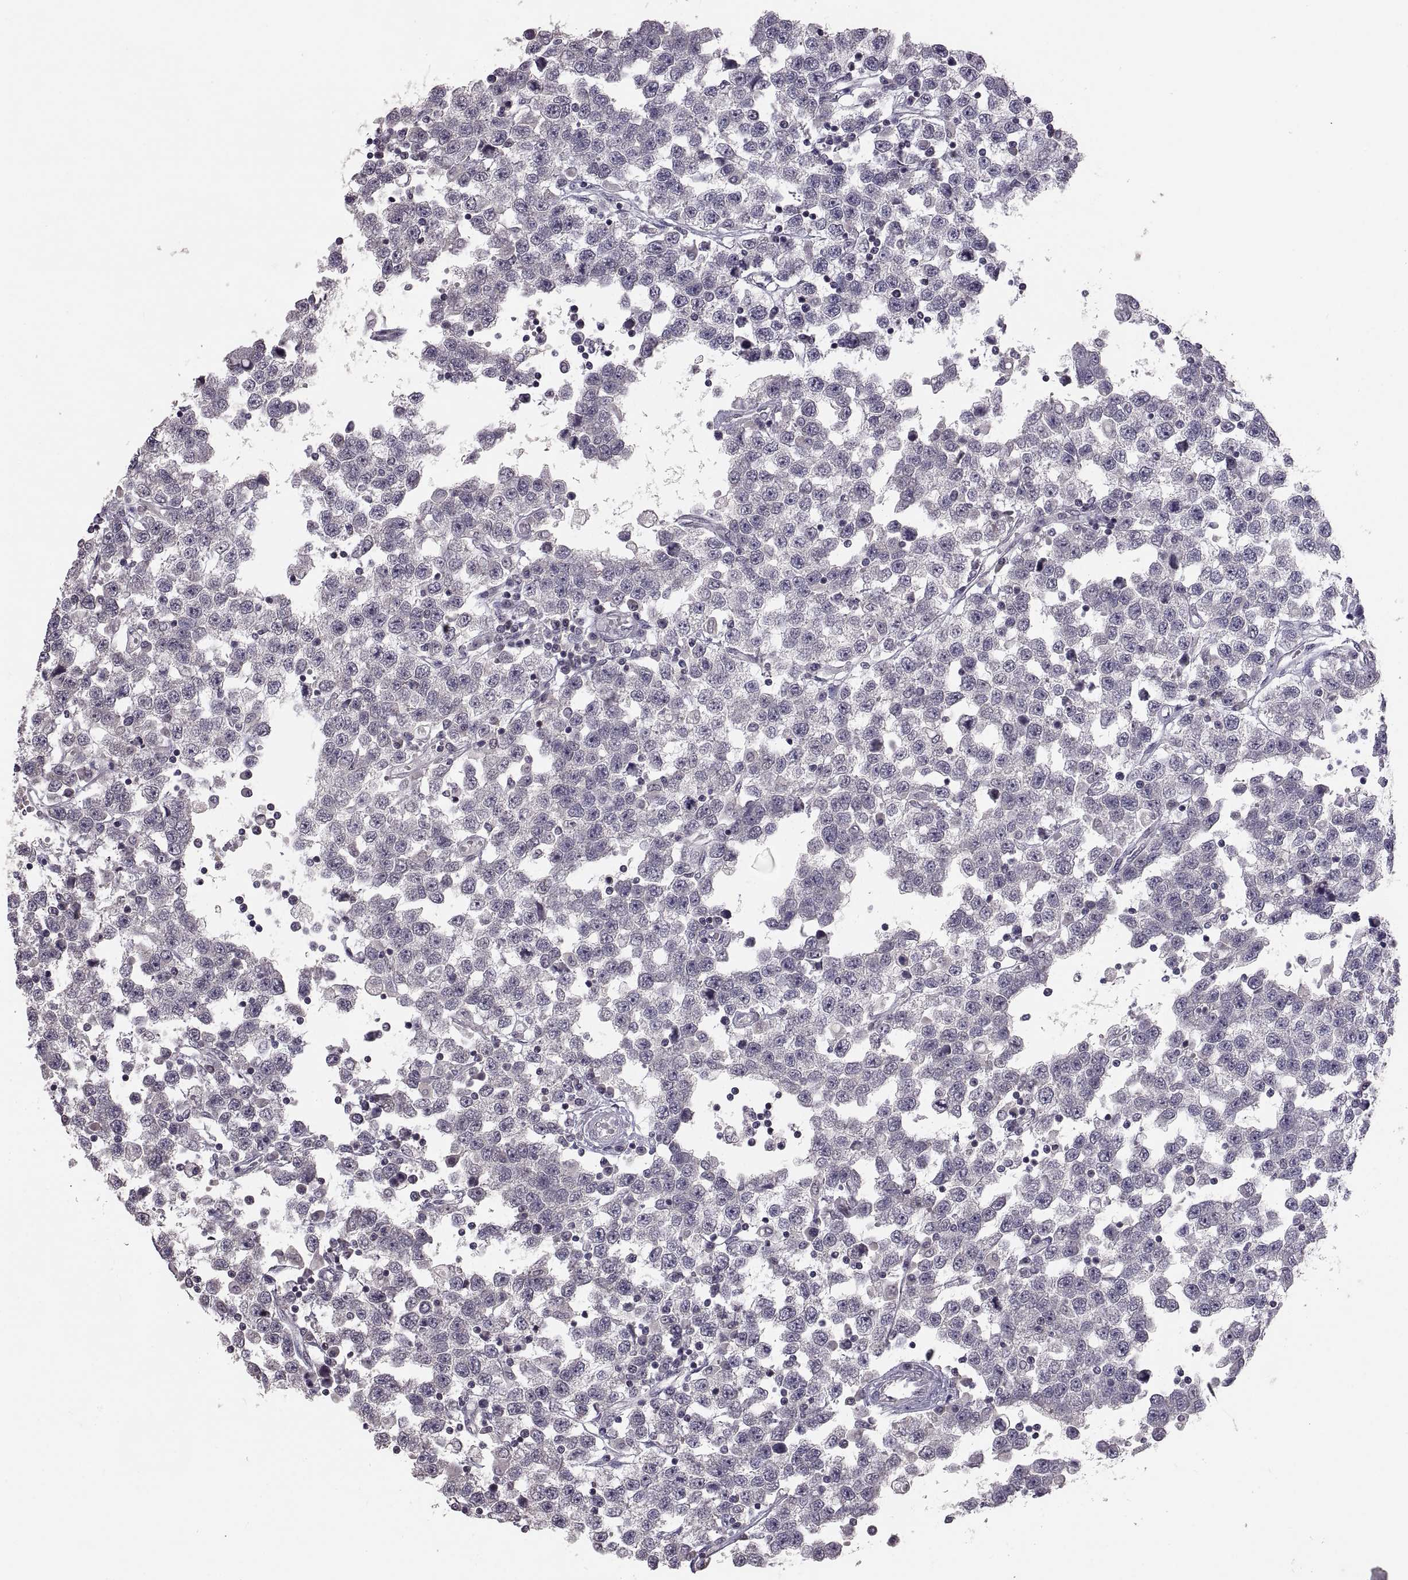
{"staining": {"intensity": "negative", "quantity": "none", "location": "none"}, "tissue": "testis cancer", "cell_type": "Tumor cells", "image_type": "cancer", "snomed": [{"axis": "morphology", "description": "Seminoma, NOS"}, {"axis": "topography", "description": "Testis"}], "caption": "This is an IHC micrograph of human testis cancer (seminoma). There is no expression in tumor cells.", "gene": "PAX2", "patient": {"sex": "male", "age": 34}}